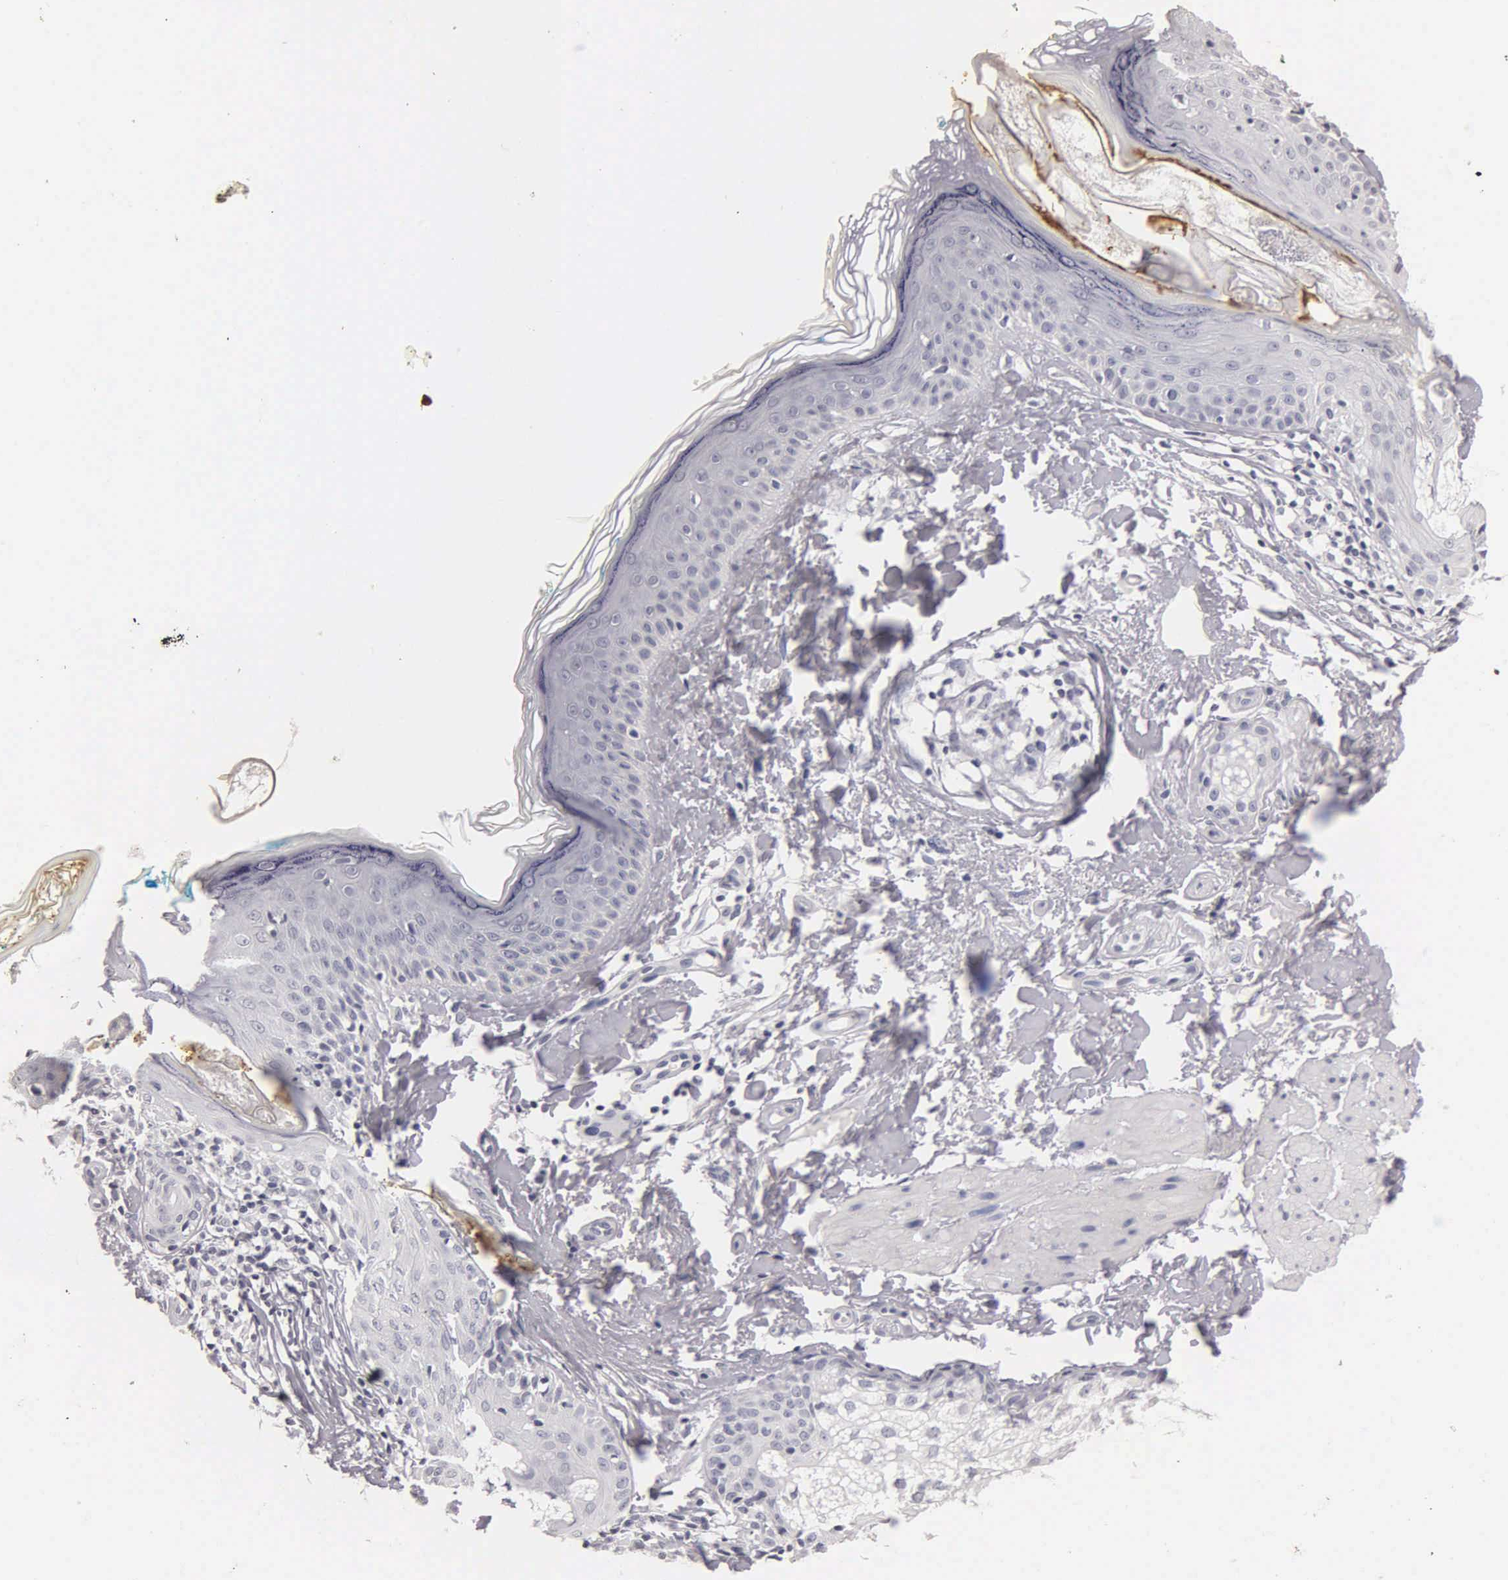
{"staining": {"intensity": "negative", "quantity": "none", "location": "none"}, "tissue": "skin", "cell_type": "Fibroblasts", "image_type": "normal", "snomed": [{"axis": "morphology", "description": "Normal tissue, NOS"}, {"axis": "topography", "description": "Skin"}], "caption": "An IHC histopathology image of normal skin is shown. There is no staining in fibroblasts of skin. (Stains: DAB immunohistochemistry with hematoxylin counter stain, Microscopy: brightfield microscopy at high magnification).", "gene": "SST", "patient": {"sex": "male", "age": 86}}